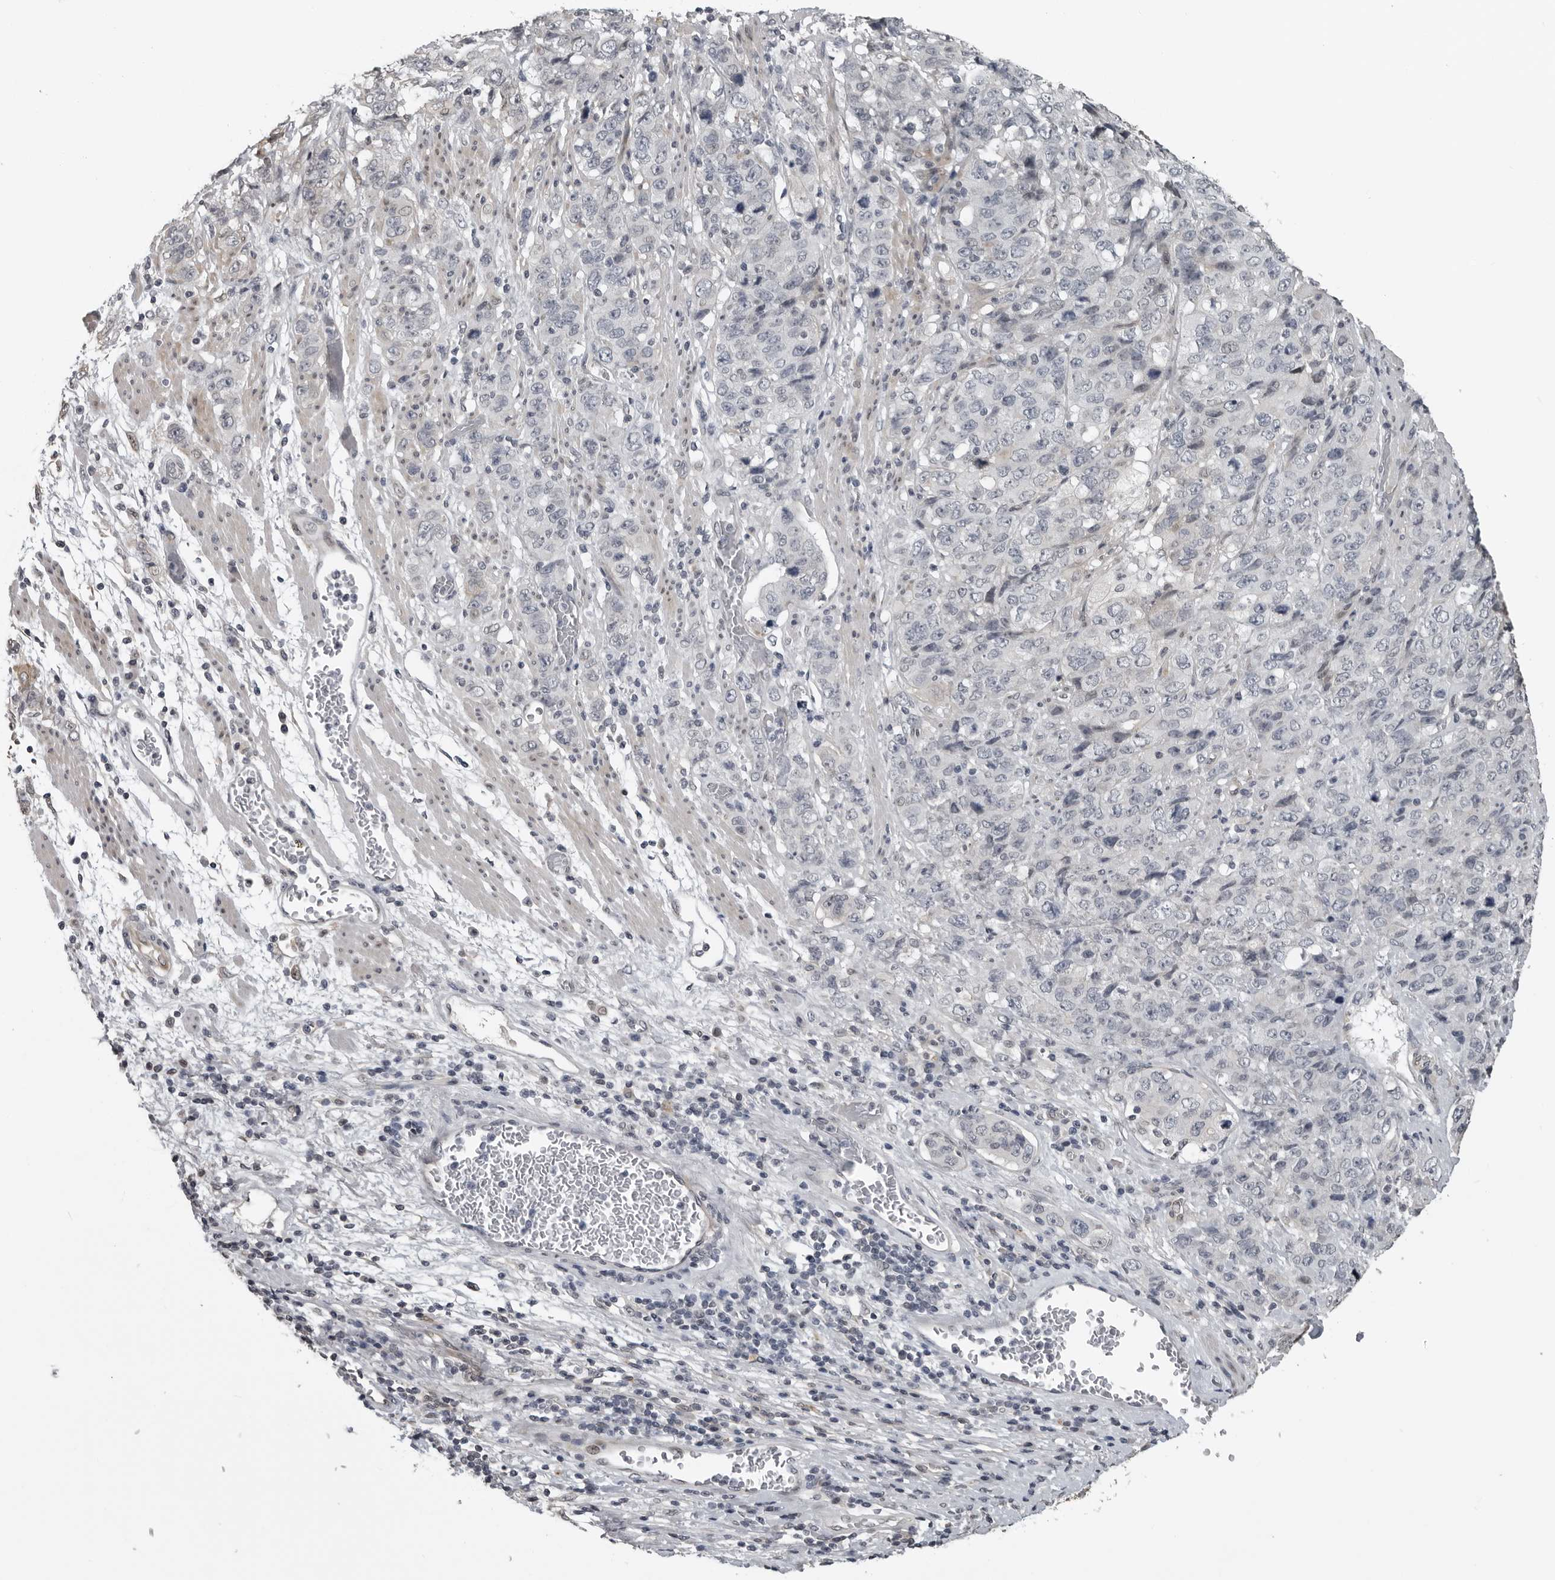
{"staining": {"intensity": "negative", "quantity": "none", "location": "none"}, "tissue": "stomach cancer", "cell_type": "Tumor cells", "image_type": "cancer", "snomed": [{"axis": "morphology", "description": "Adenocarcinoma, NOS"}, {"axis": "topography", "description": "Stomach"}], "caption": "Tumor cells show no significant staining in stomach cancer (adenocarcinoma).", "gene": "PRRX2", "patient": {"sex": "male", "age": 48}}